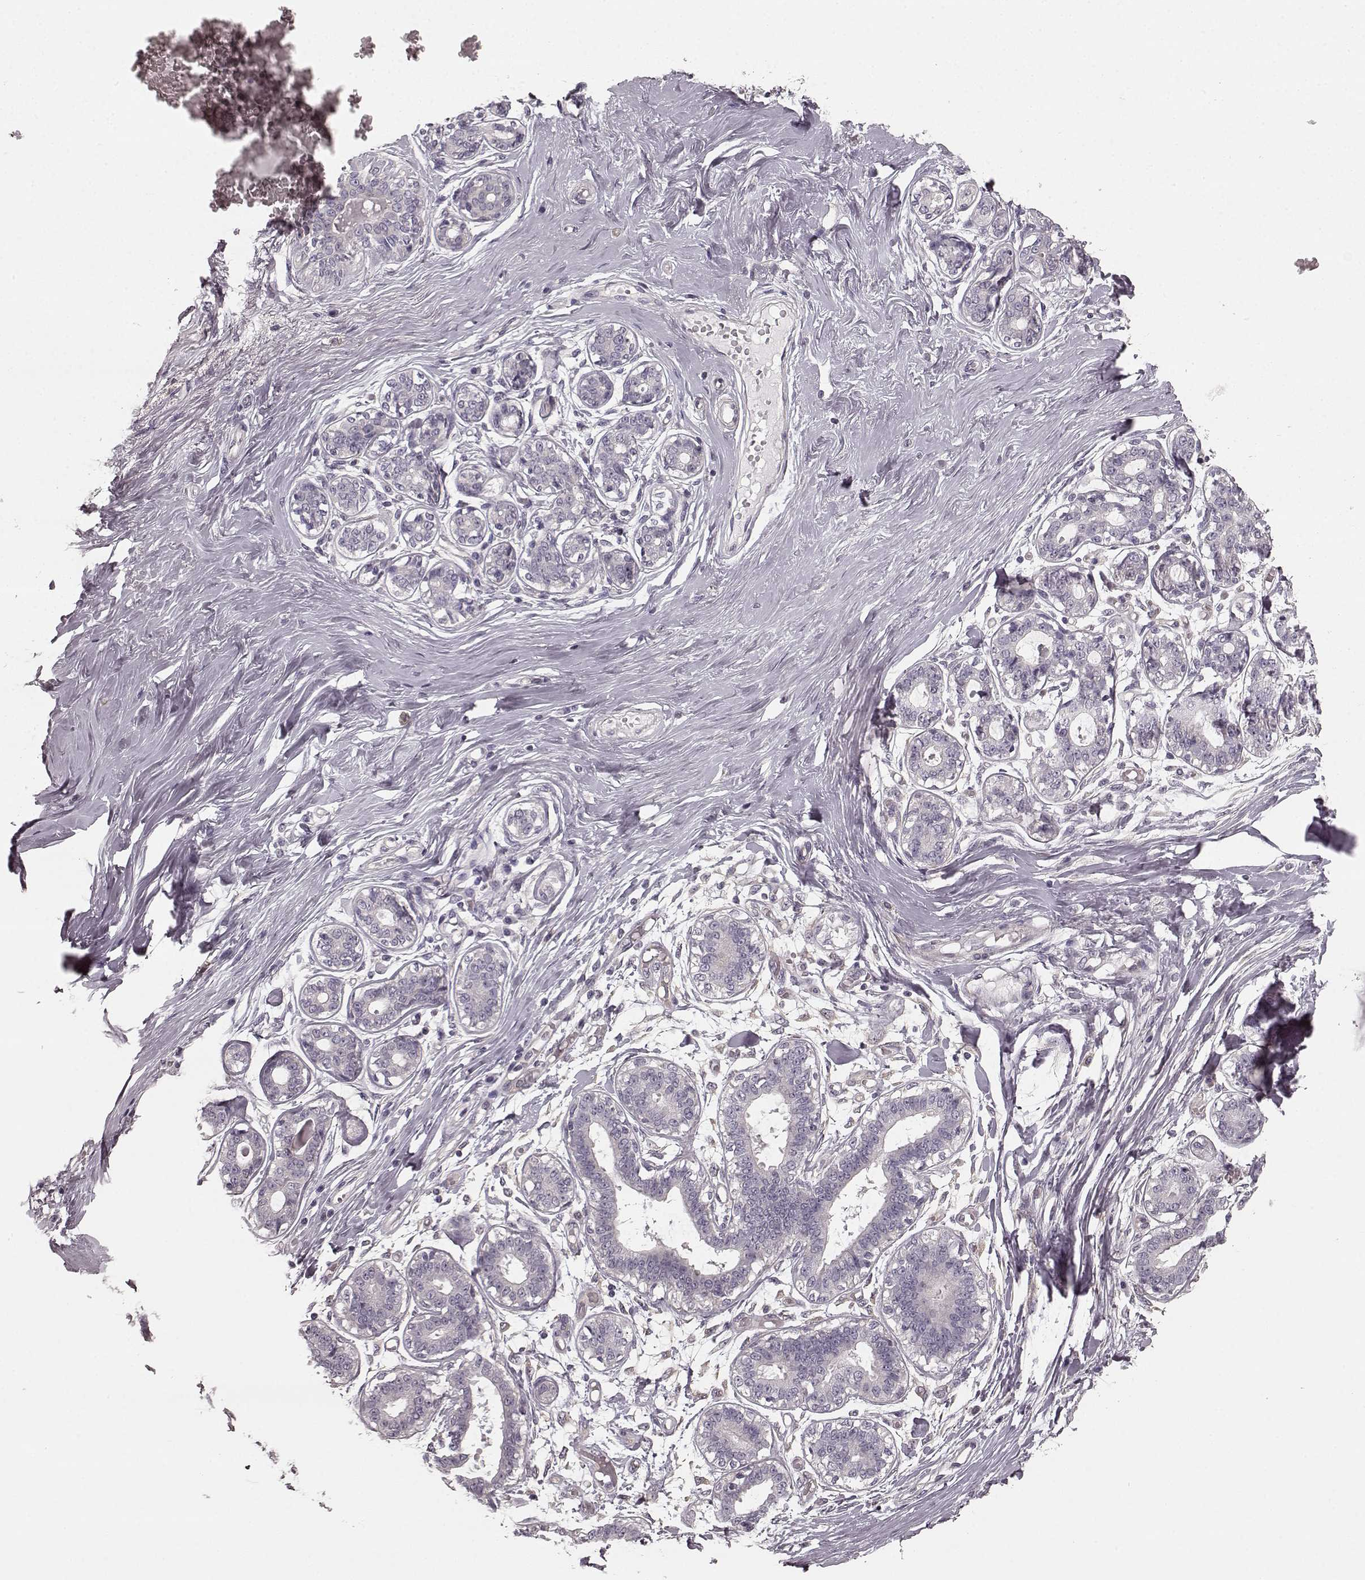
{"staining": {"intensity": "negative", "quantity": "none", "location": "none"}, "tissue": "breast", "cell_type": "Adipocytes", "image_type": "normal", "snomed": [{"axis": "morphology", "description": "Normal tissue, NOS"}, {"axis": "topography", "description": "Skin"}, {"axis": "topography", "description": "Breast"}], "caption": "Human breast stained for a protein using IHC displays no expression in adipocytes.", "gene": "PRKCE", "patient": {"sex": "female", "age": 43}}